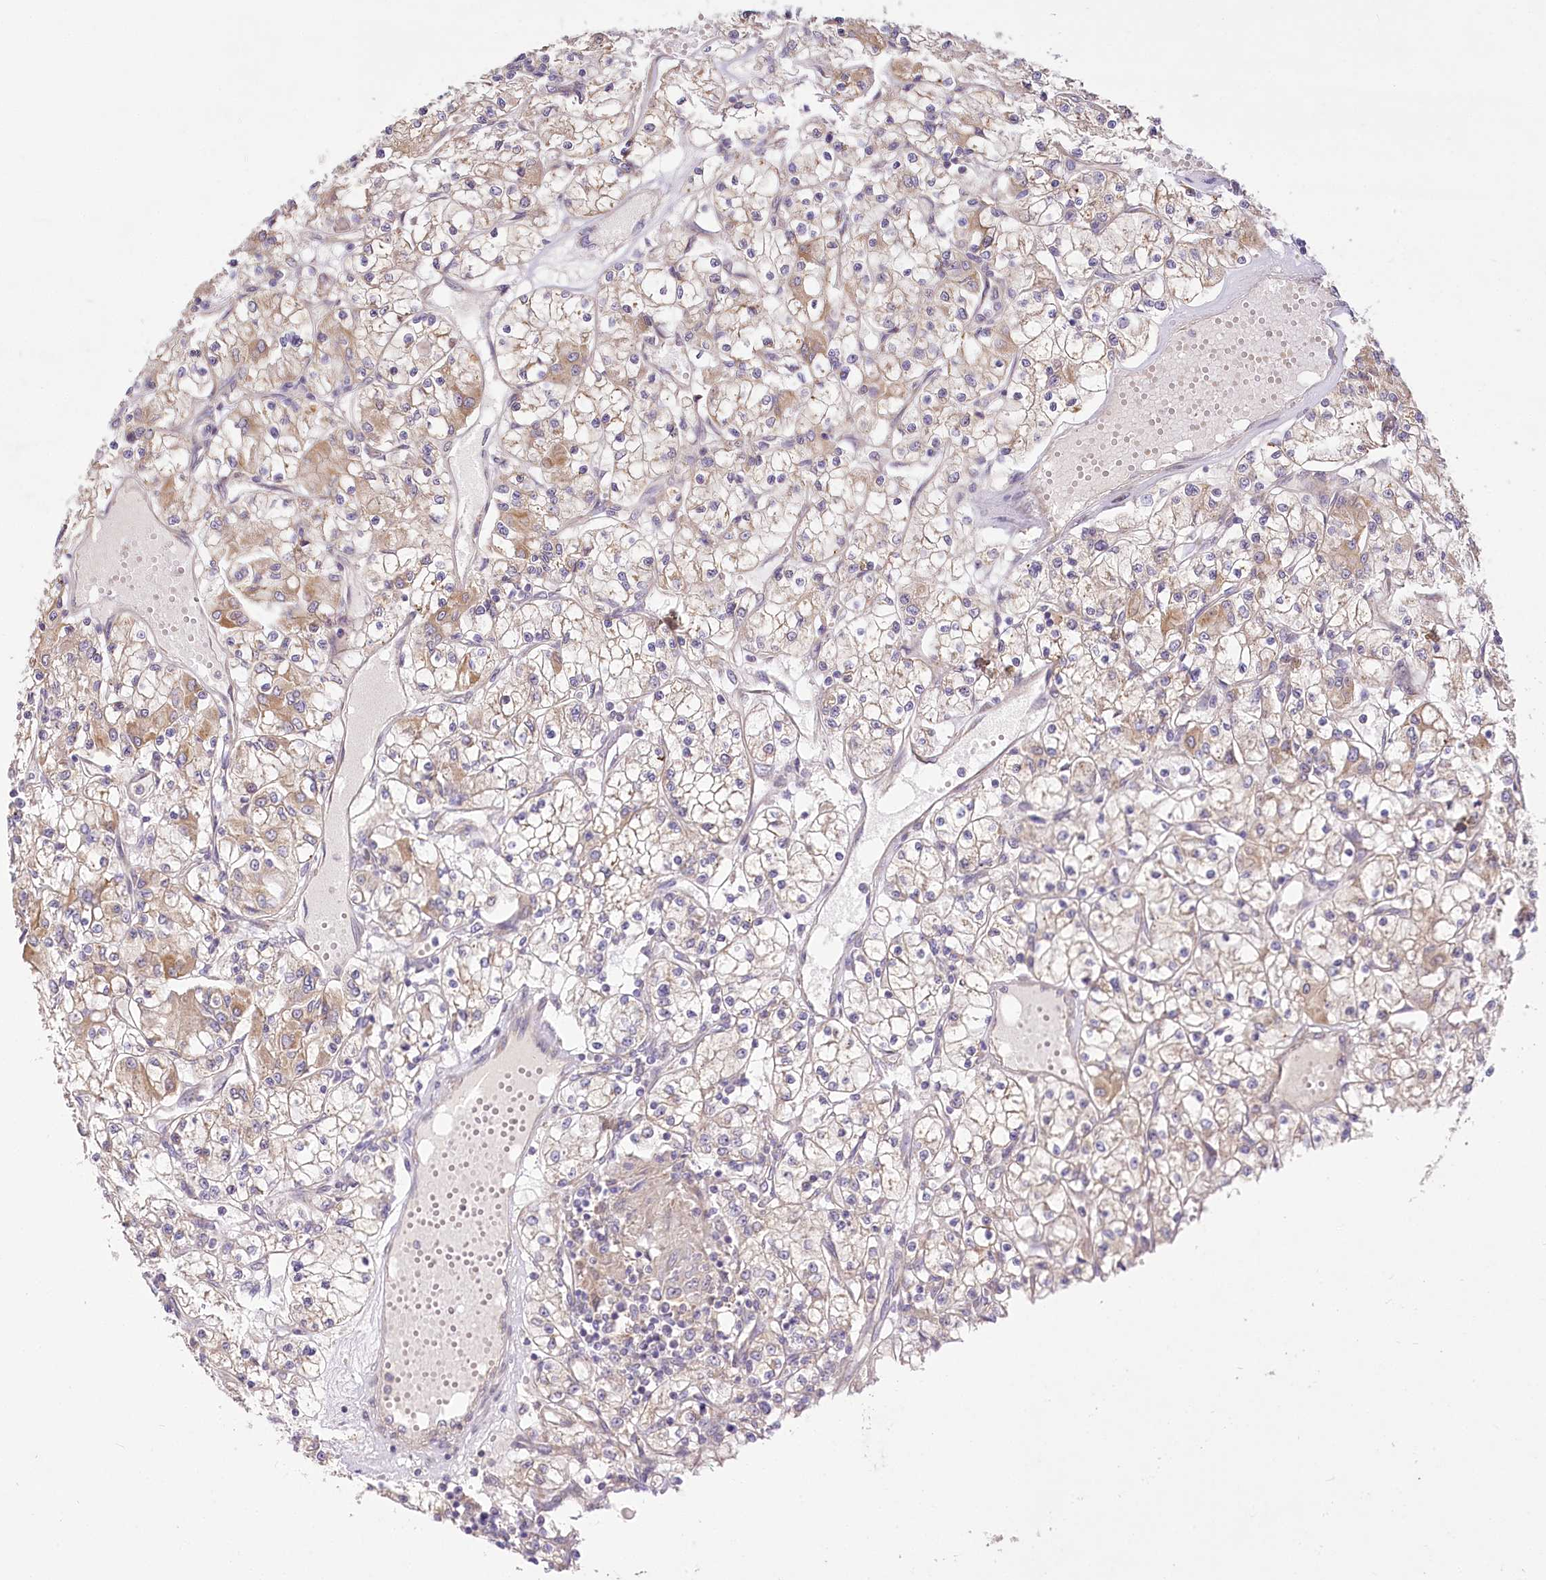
{"staining": {"intensity": "moderate", "quantity": "<25%", "location": "cytoplasmic/membranous"}, "tissue": "renal cancer", "cell_type": "Tumor cells", "image_type": "cancer", "snomed": [{"axis": "morphology", "description": "Adenocarcinoma, NOS"}, {"axis": "topography", "description": "Kidney"}], "caption": "Human renal cancer stained with a protein marker demonstrates moderate staining in tumor cells.", "gene": "PYROXD1", "patient": {"sex": "female", "age": 59}}